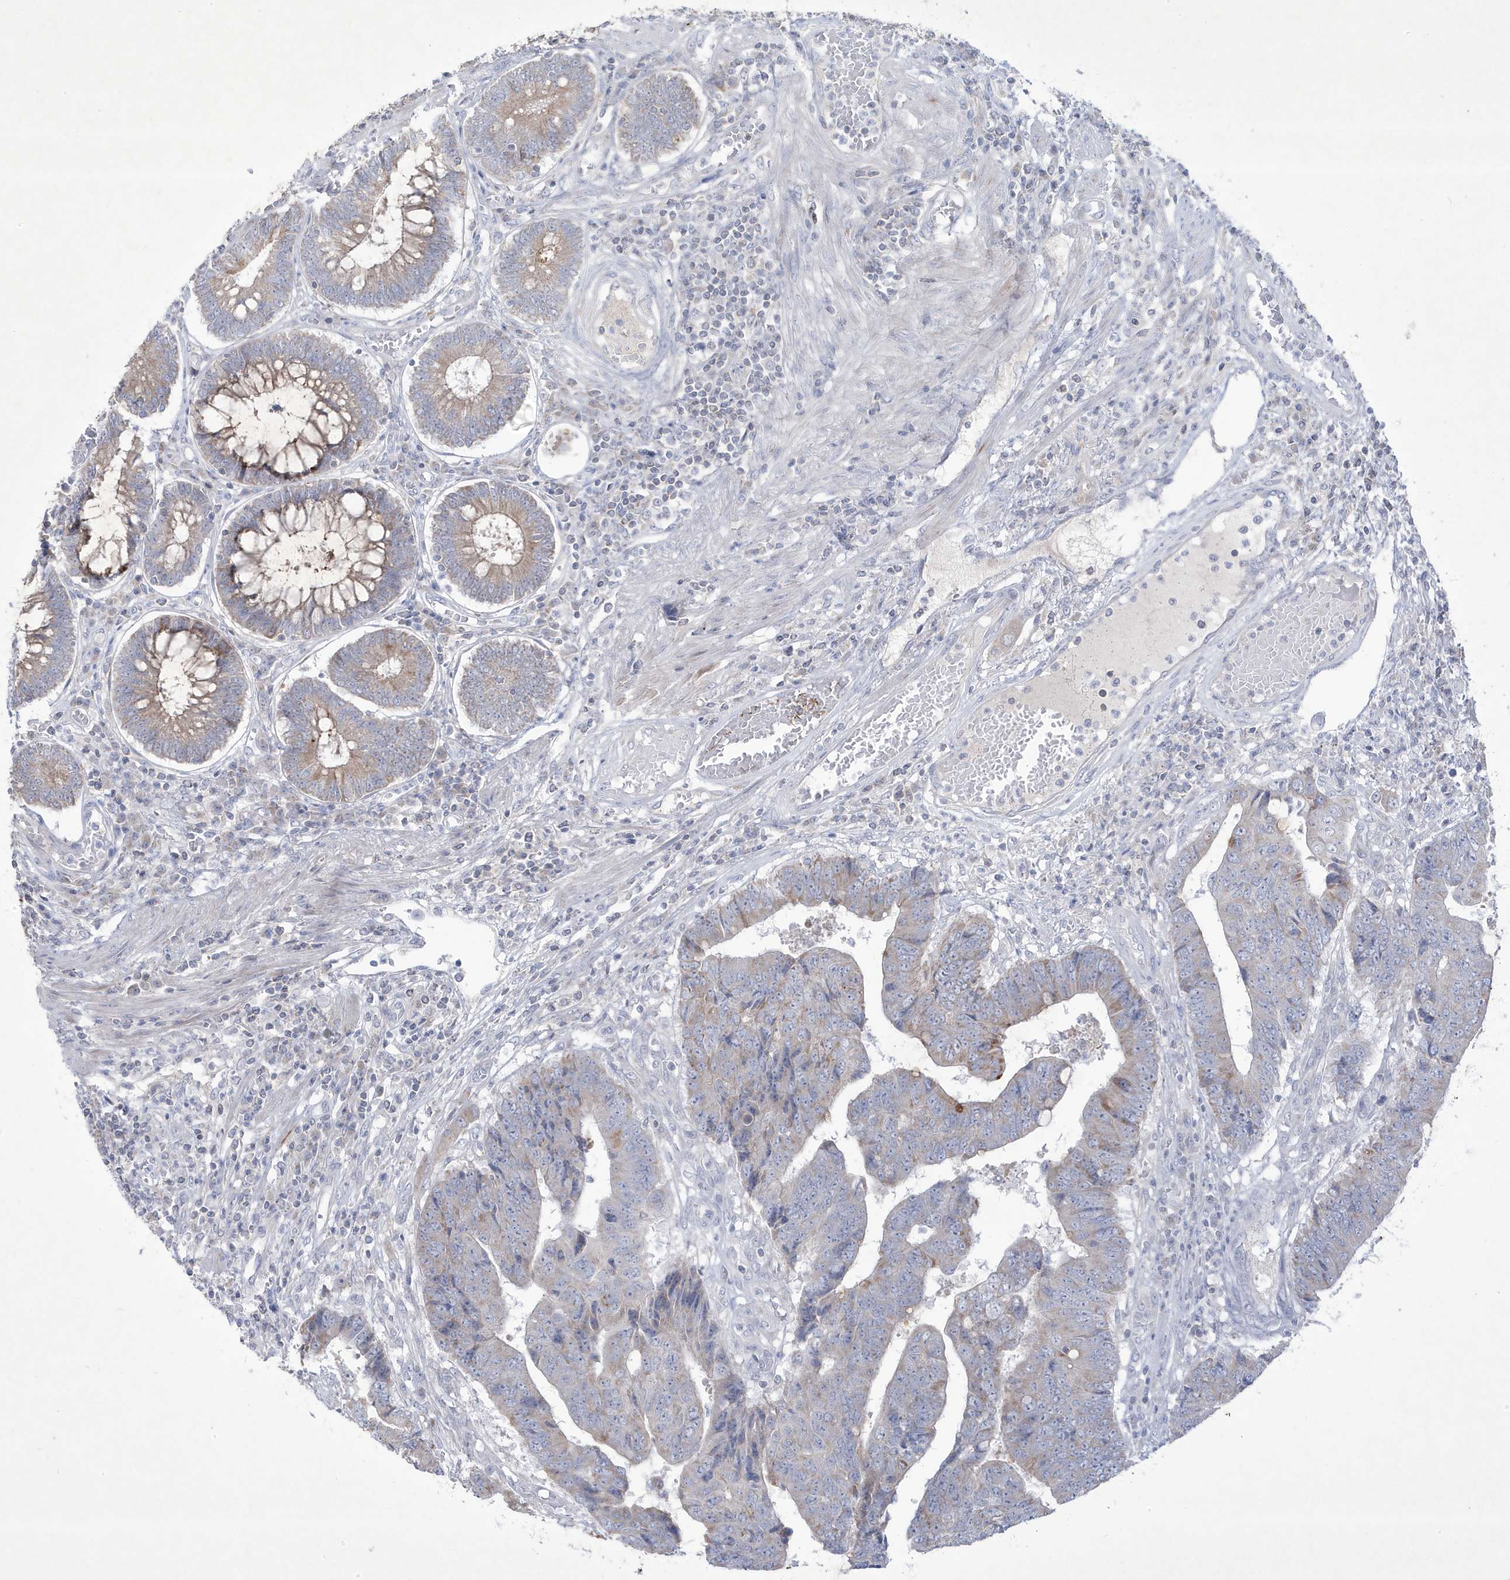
{"staining": {"intensity": "weak", "quantity": "<25%", "location": "cytoplasmic/membranous"}, "tissue": "colorectal cancer", "cell_type": "Tumor cells", "image_type": "cancer", "snomed": [{"axis": "morphology", "description": "Adenocarcinoma, NOS"}, {"axis": "topography", "description": "Rectum"}], "caption": "There is no significant expression in tumor cells of colorectal cancer.", "gene": "ADAMTSL3", "patient": {"sex": "male", "age": 84}}